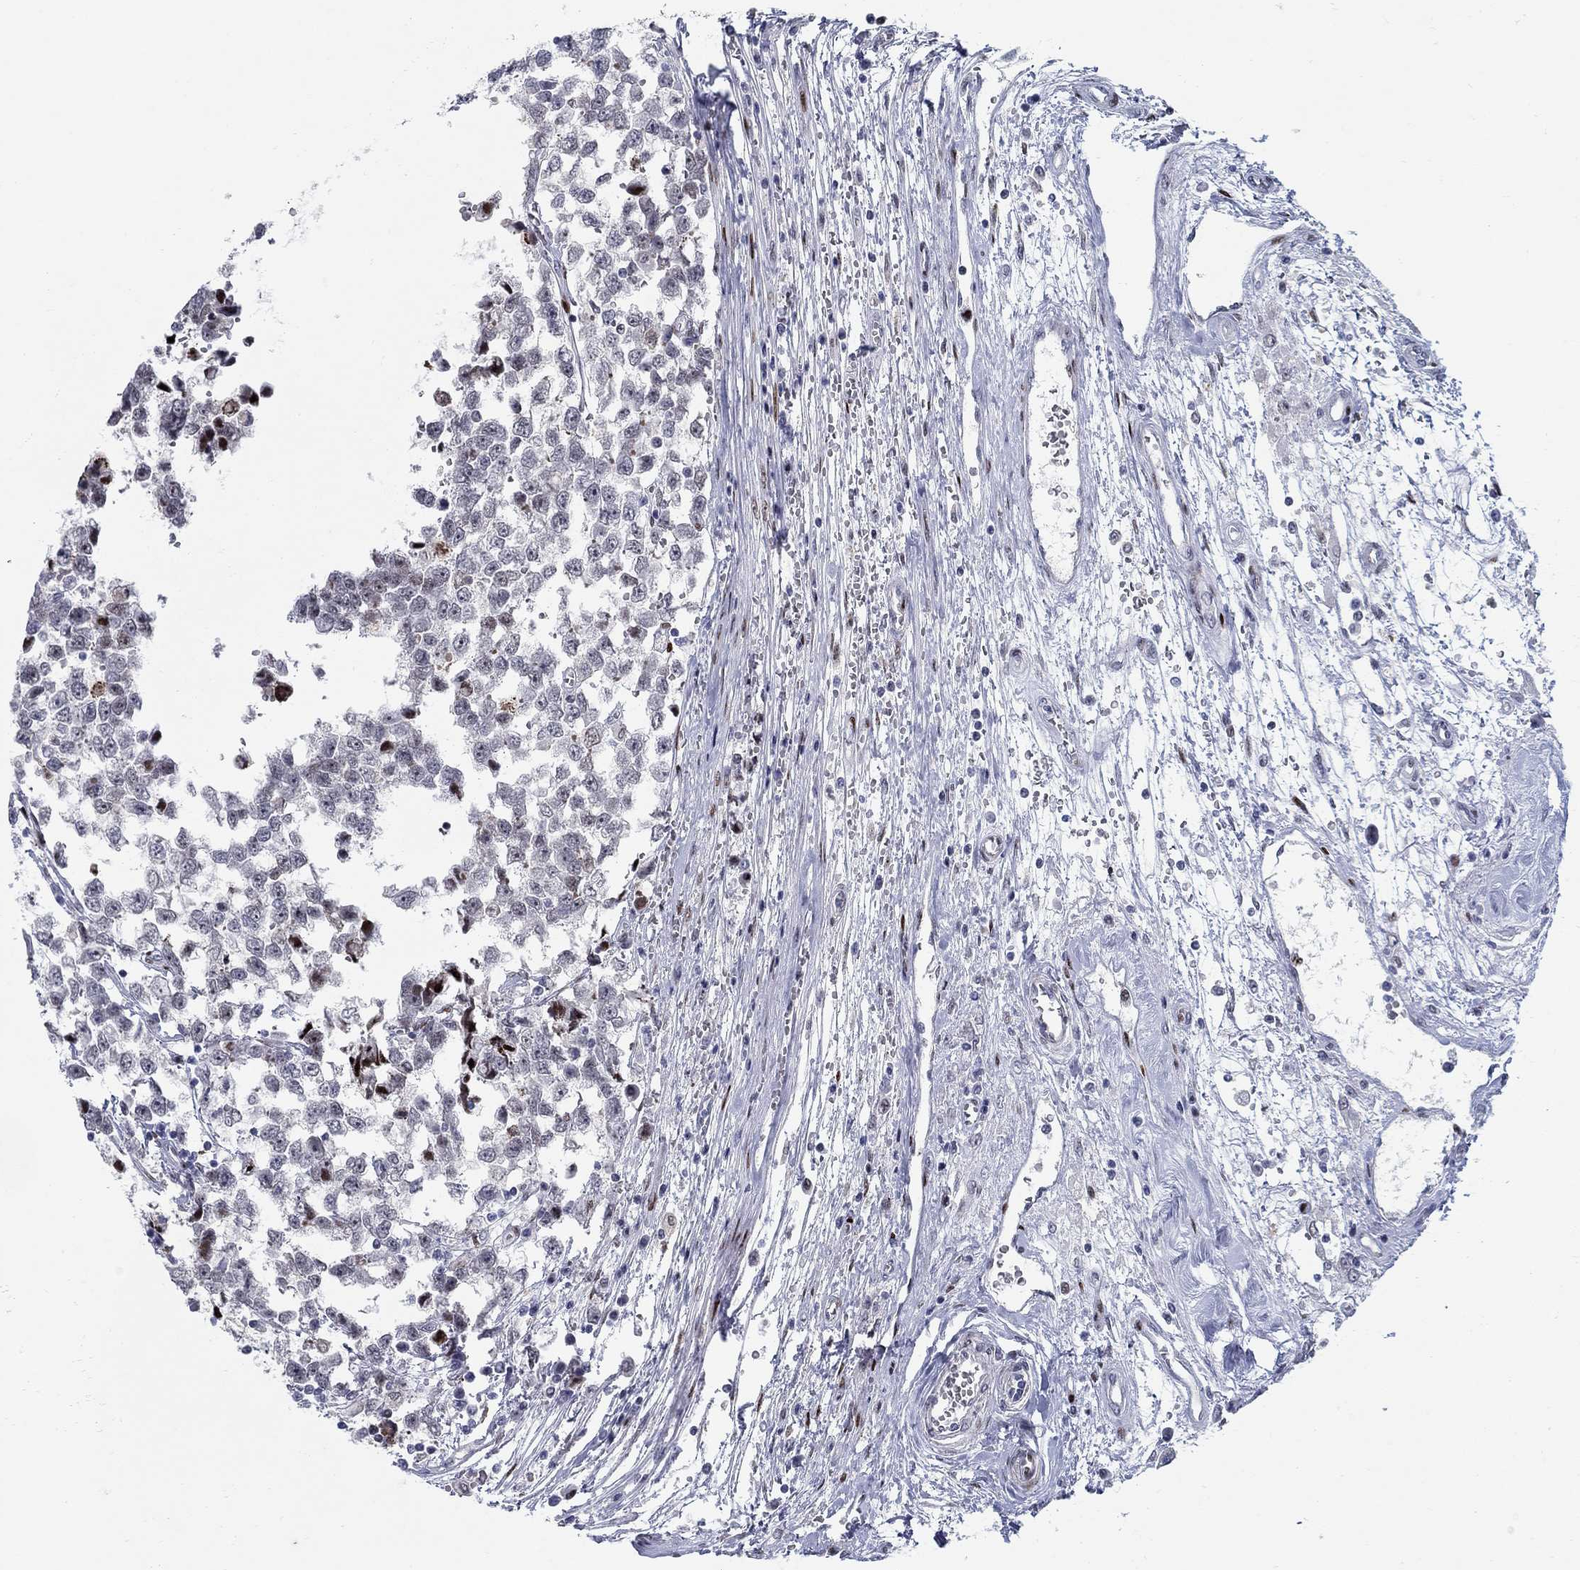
{"staining": {"intensity": "moderate", "quantity": "<25%", "location": "nuclear"}, "tissue": "testis cancer", "cell_type": "Tumor cells", "image_type": "cancer", "snomed": [{"axis": "morphology", "description": "Normal tissue, NOS"}, {"axis": "morphology", "description": "Seminoma, NOS"}, {"axis": "topography", "description": "Testis"}, {"axis": "topography", "description": "Epididymis"}], "caption": "This micrograph shows immunohistochemistry staining of human testis cancer (seminoma), with low moderate nuclear positivity in about <25% of tumor cells.", "gene": "RAPGEF5", "patient": {"sex": "male", "age": 34}}